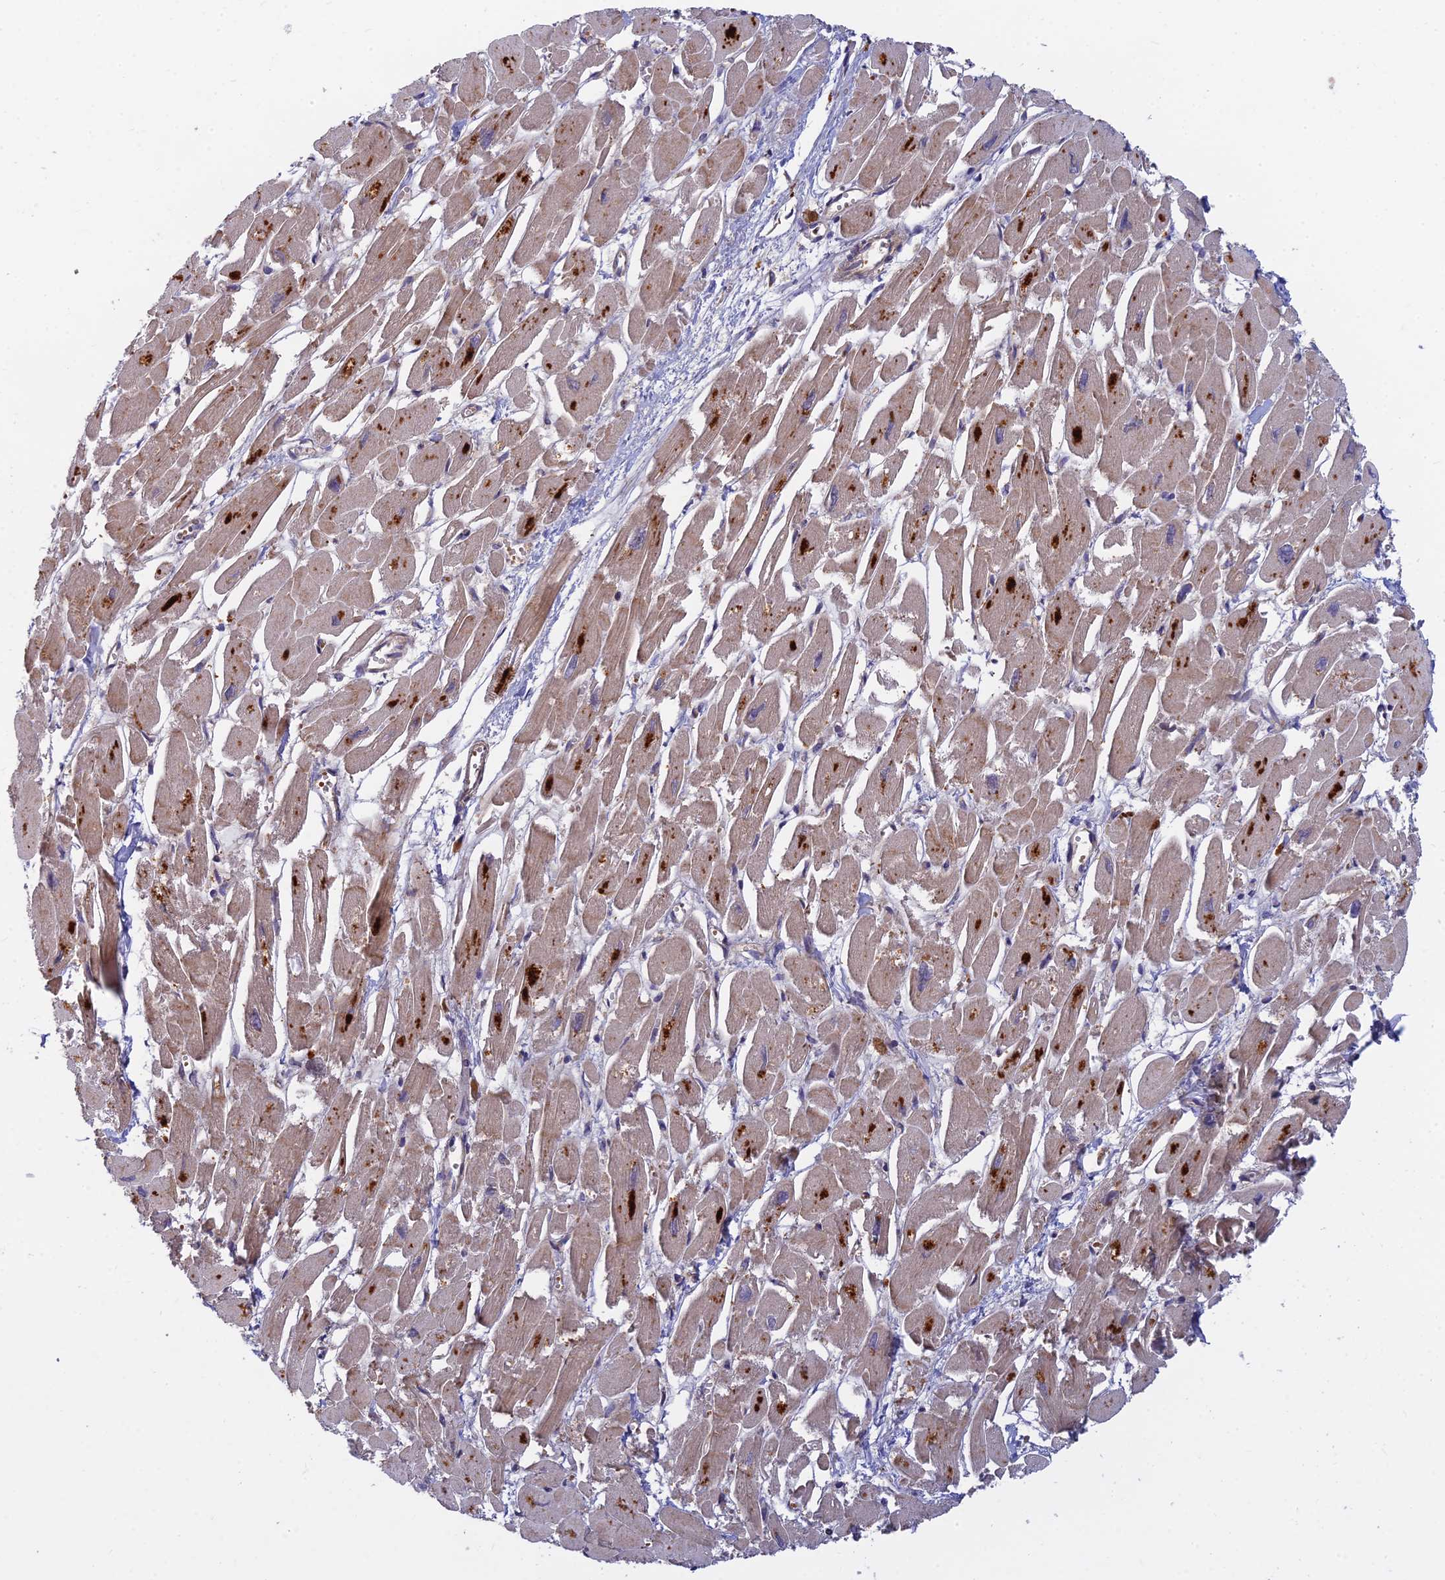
{"staining": {"intensity": "weak", "quantity": "25%-75%", "location": "cytoplasmic/membranous"}, "tissue": "heart muscle", "cell_type": "Cardiomyocytes", "image_type": "normal", "snomed": [{"axis": "morphology", "description": "Normal tissue, NOS"}, {"axis": "topography", "description": "Heart"}], "caption": "Immunohistochemistry (IHC) histopathology image of normal heart muscle: human heart muscle stained using IHC reveals low levels of weak protein expression localized specifically in the cytoplasmic/membranous of cardiomyocytes, appearing as a cytoplasmic/membranous brown color.", "gene": "FAM151B", "patient": {"sex": "male", "age": 54}}